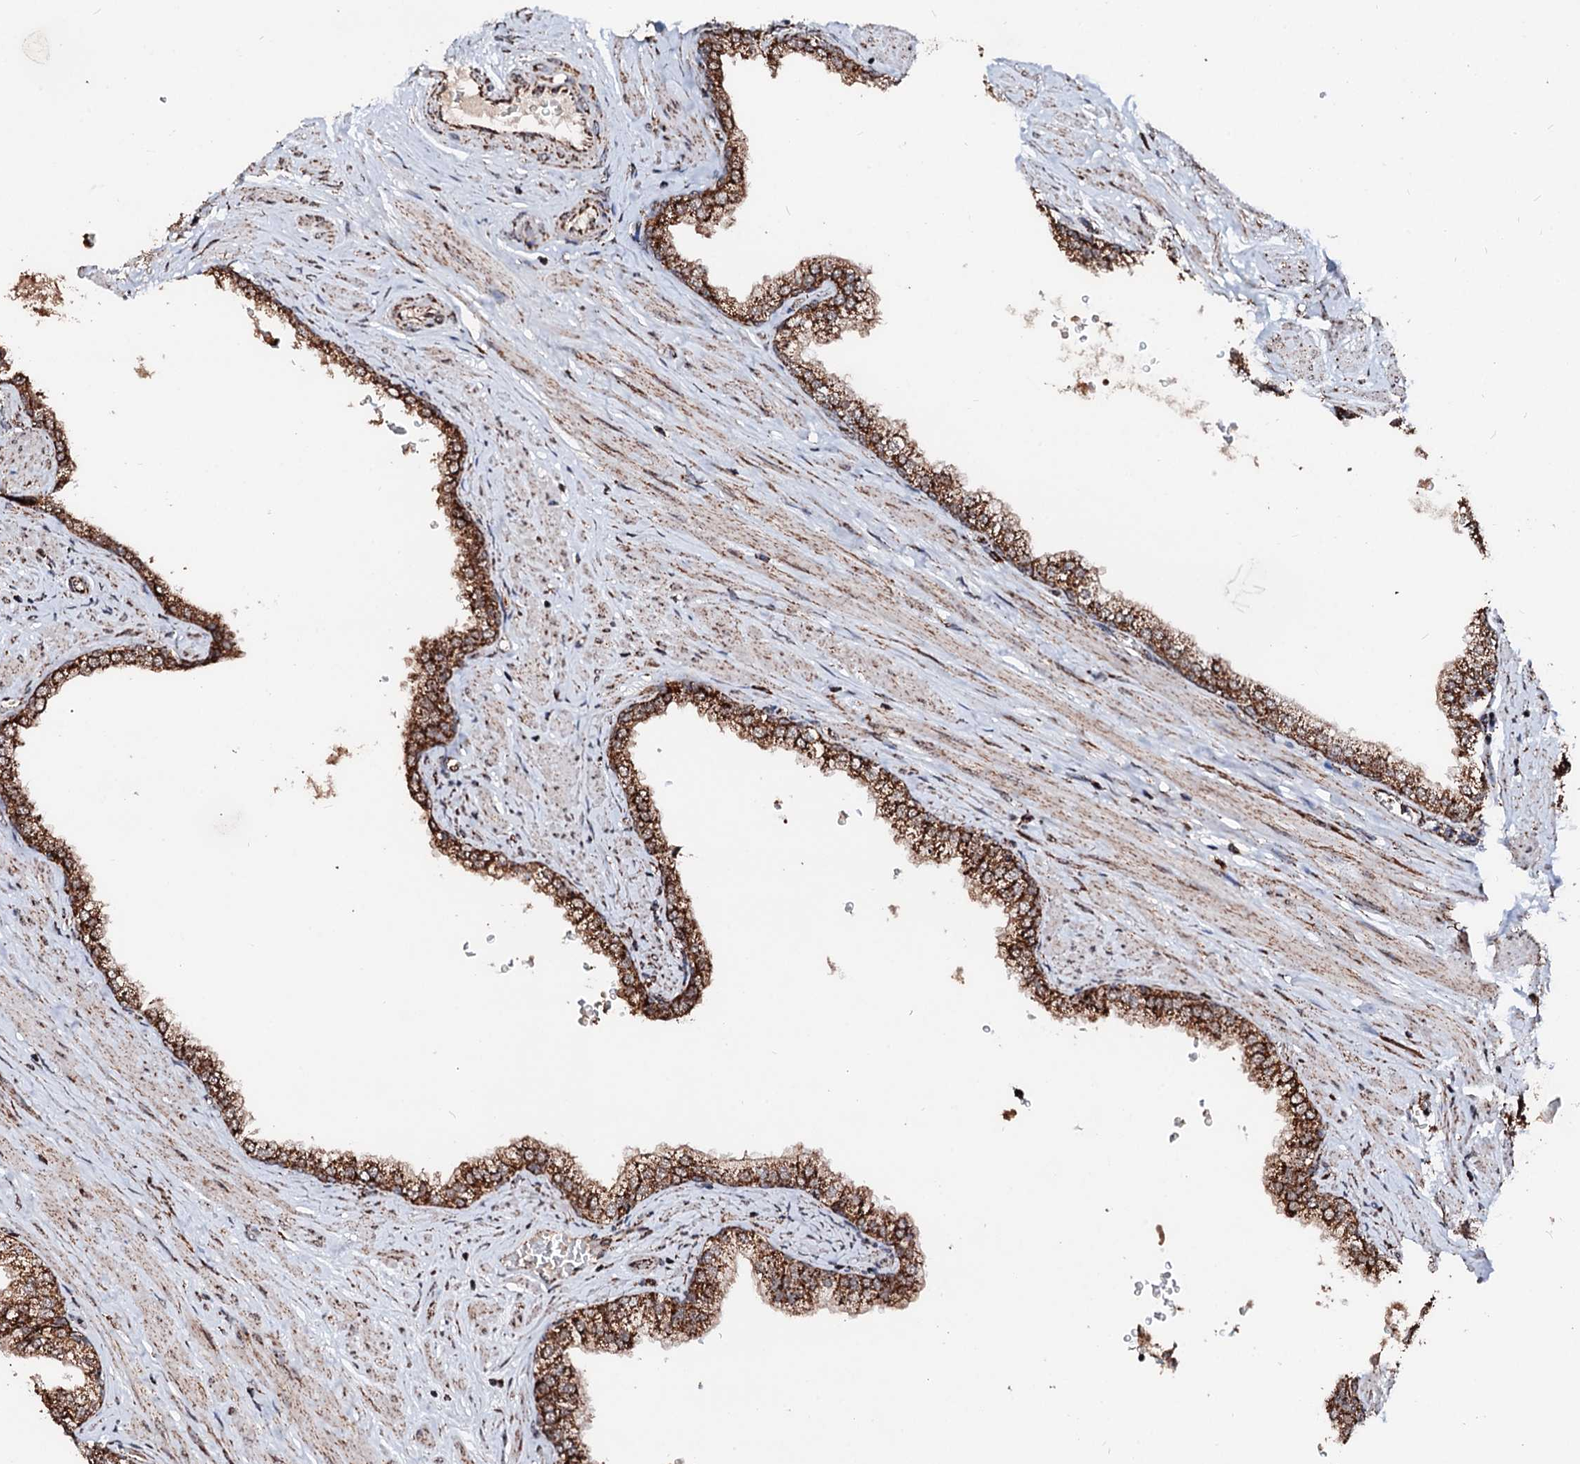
{"staining": {"intensity": "strong", "quantity": ">75%", "location": "cytoplasmic/membranous"}, "tissue": "prostate", "cell_type": "Glandular cells", "image_type": "normal", "snomed": [{"axis": "morphology", "description": "Normal tissue, NOS"}, {"axis": "morphology", "description": "Urothelial carcinoma, Low grade"}, {"axis": "topography", "description": "Urinary bladder"}, {"axis": "topography", "description": "Prostate"}], "caption": "Immunohistochemistry micrograph of unremarkable human prostate stained for a protein (brown), which demonstrates high levels of strong cytoplasmic/membranous positivity in approximately >75% of glandular cells.", "gene": "SECISBP2L", "patient": {"sex": "male", "age": 60}}